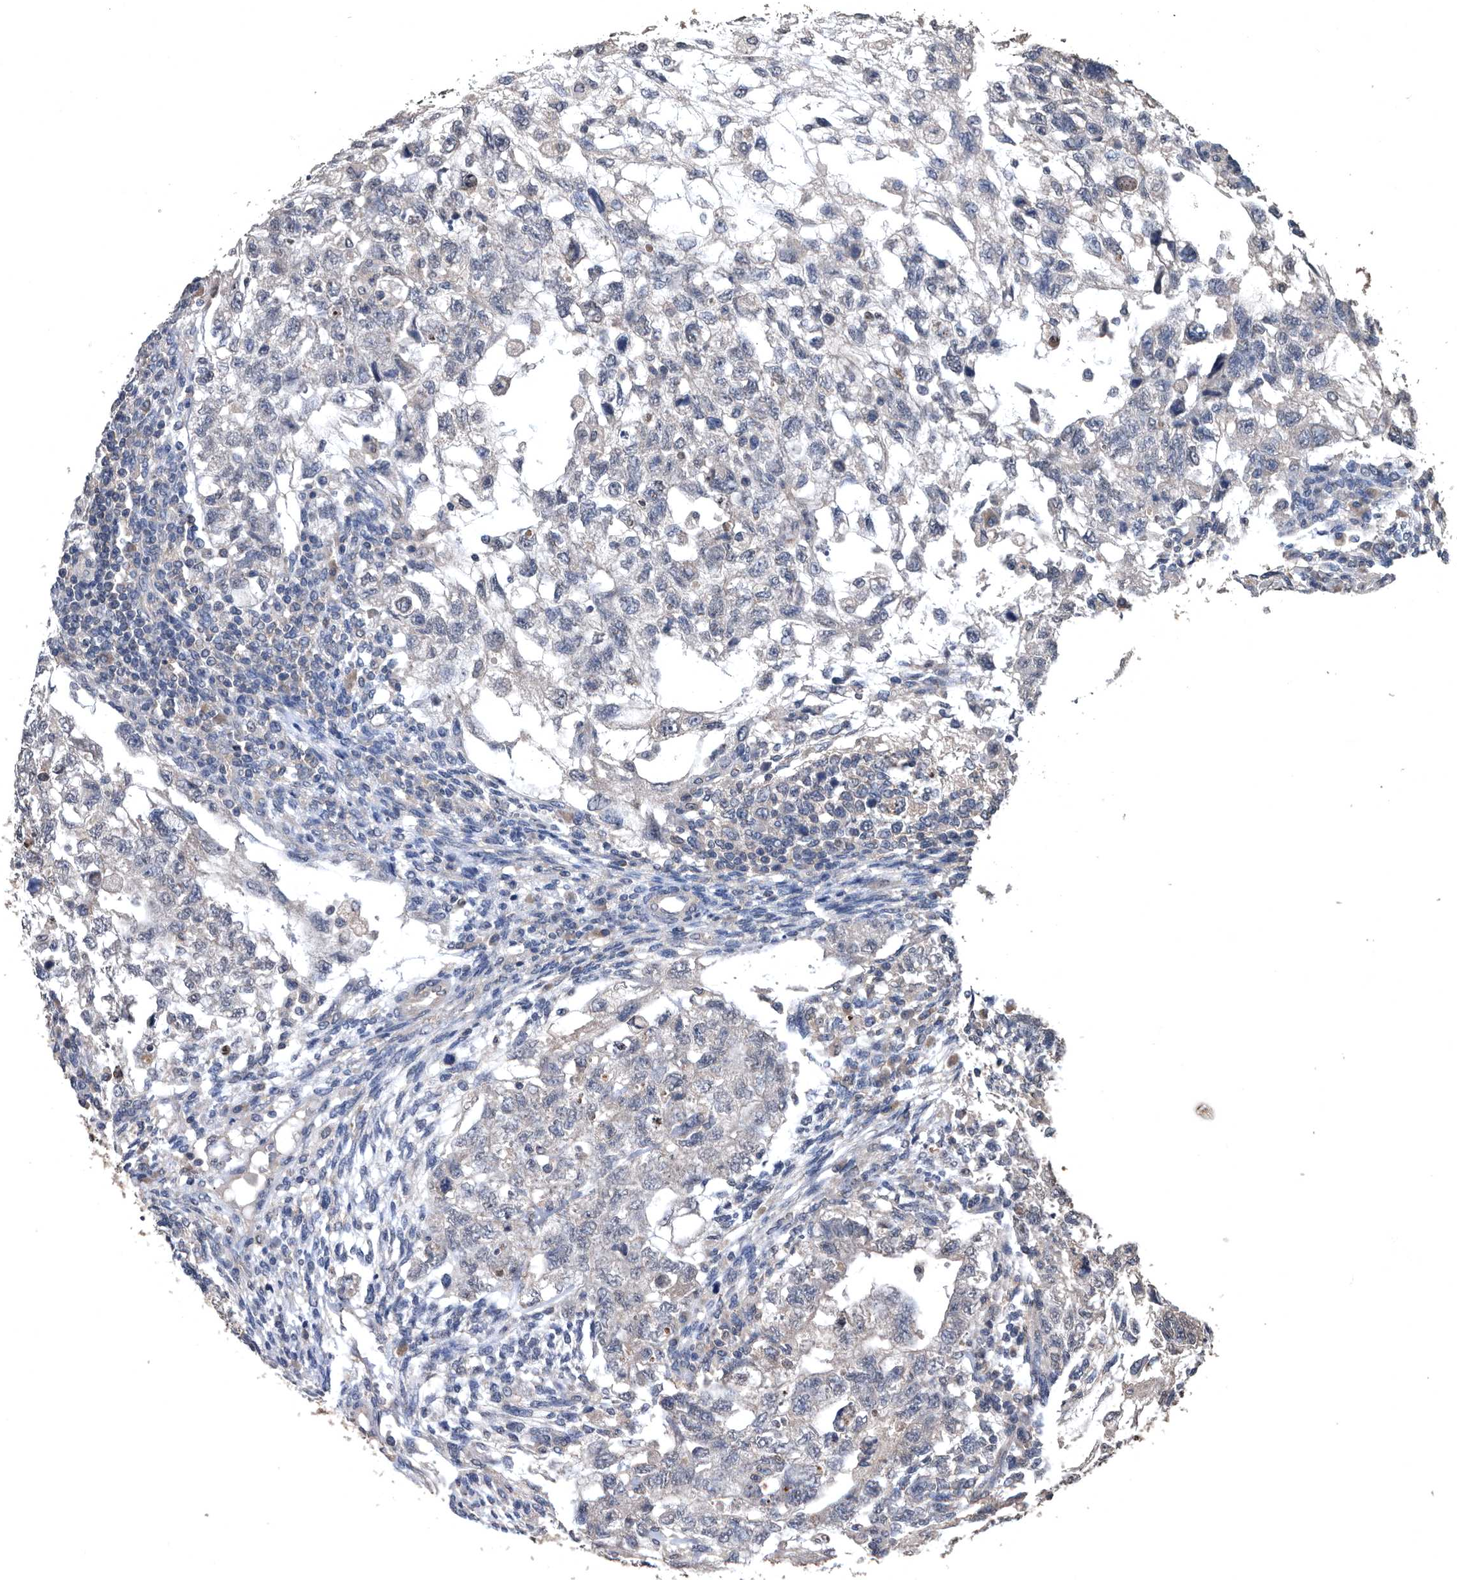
{"staining": {"intensity": "negative", "quantity": "none", "location": "none"}, "tissue": "testis cancer", "cell_type": "Tumor cells", "image_type": "cancer", "snomed": [{"axis": "morphology", "description": "Normal tissue, NOS"}, {"axis": "morphology", "description": "Carcinoma, Embryonal, NOS"}, {"axis": "topography", "description": "Testis"}], "caption": "Immunohistochemistry (IHC) histopathology image of neoplastic tissue: testis cancer stained with DAB (3,3'-diaminobenzidine) reveals no significant protein positivity in tumor cells.", "gene": "NRBP1", "patient": {"sex": "male", "age": 36}}